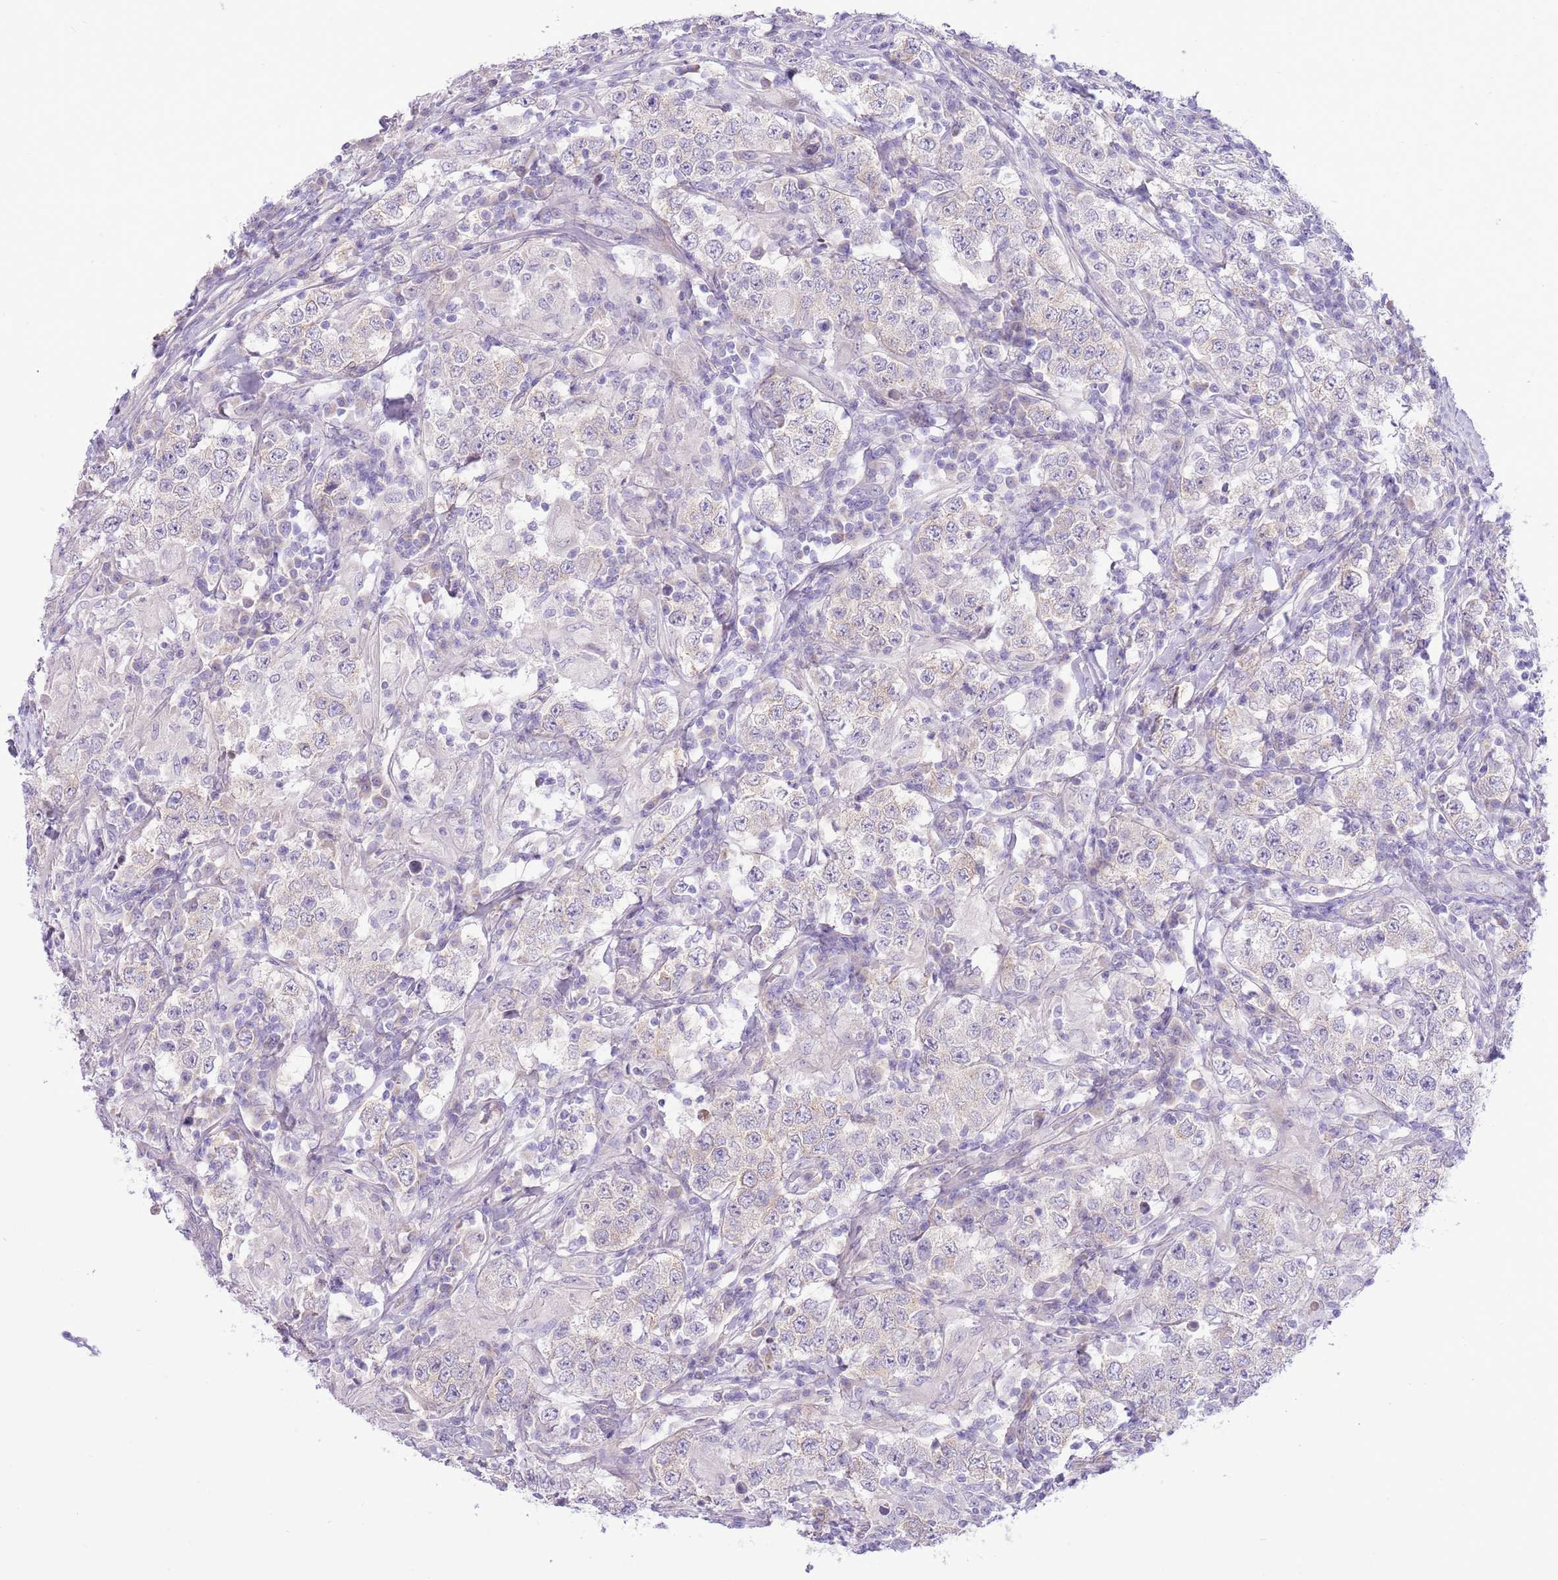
{"staining": {"intensity": "negative", "quantity": "none", "location": "none"}, "tissue": "testis cancer", "cell_type": "Tumor cells", "image_type": "cancer", "snomed": [{"axis": "morphology", "description": "Seminoma, NOS"}, {"axis": "morphology", "description": "Carcinoma, Embryonal, NOS"}, {"axis": "topography", "description": "Testis"}], "caption": "Tumor cells show no significant protein positivity in seminoma (testis).", "gene": "ZC4H2", "patient": {"sex": "male", "age": 41}}